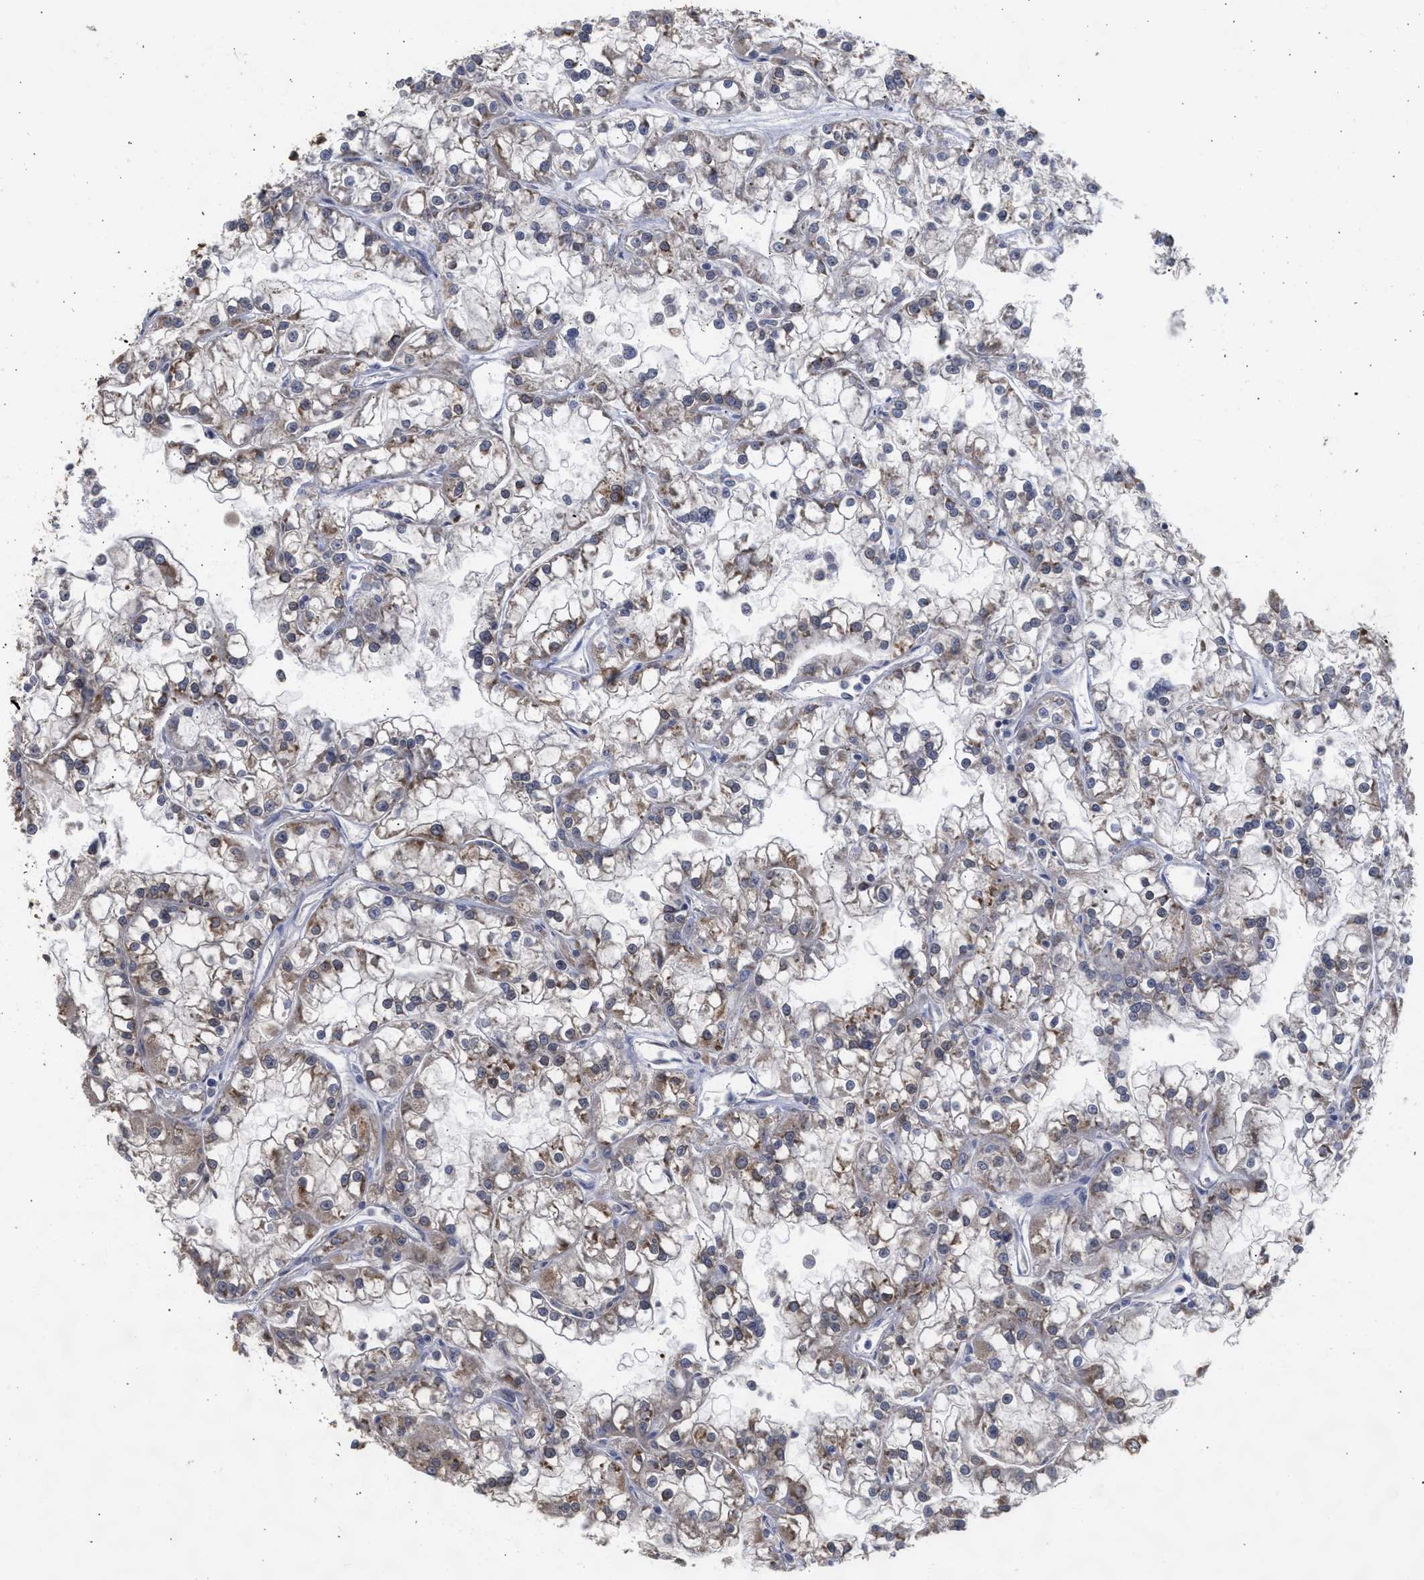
{"staining": {"intensity": "moderate", "quantity": "25%-75%", "location": "cytoplasmic/membranous"}, "tissue": "renal cancer", "cell_type": "Tumor cells", "image_type": "cancer", "snomed": [{"axis": "morphology", "description": "Adenocarcinoma, NOS"}, {"axis": "topography", "description": "Kidney"}], "caption": "Immunohistochemistry (IHC) micrograph of human adenocarcinoma (renal) stained for a protein (brown), which displays medium levels of moderate cytoplasmic/membranous positivity in about 25%-75% of tumor cells.", "gene": "DNAJC1", "patient": {"sex": "female", "age": 52}}